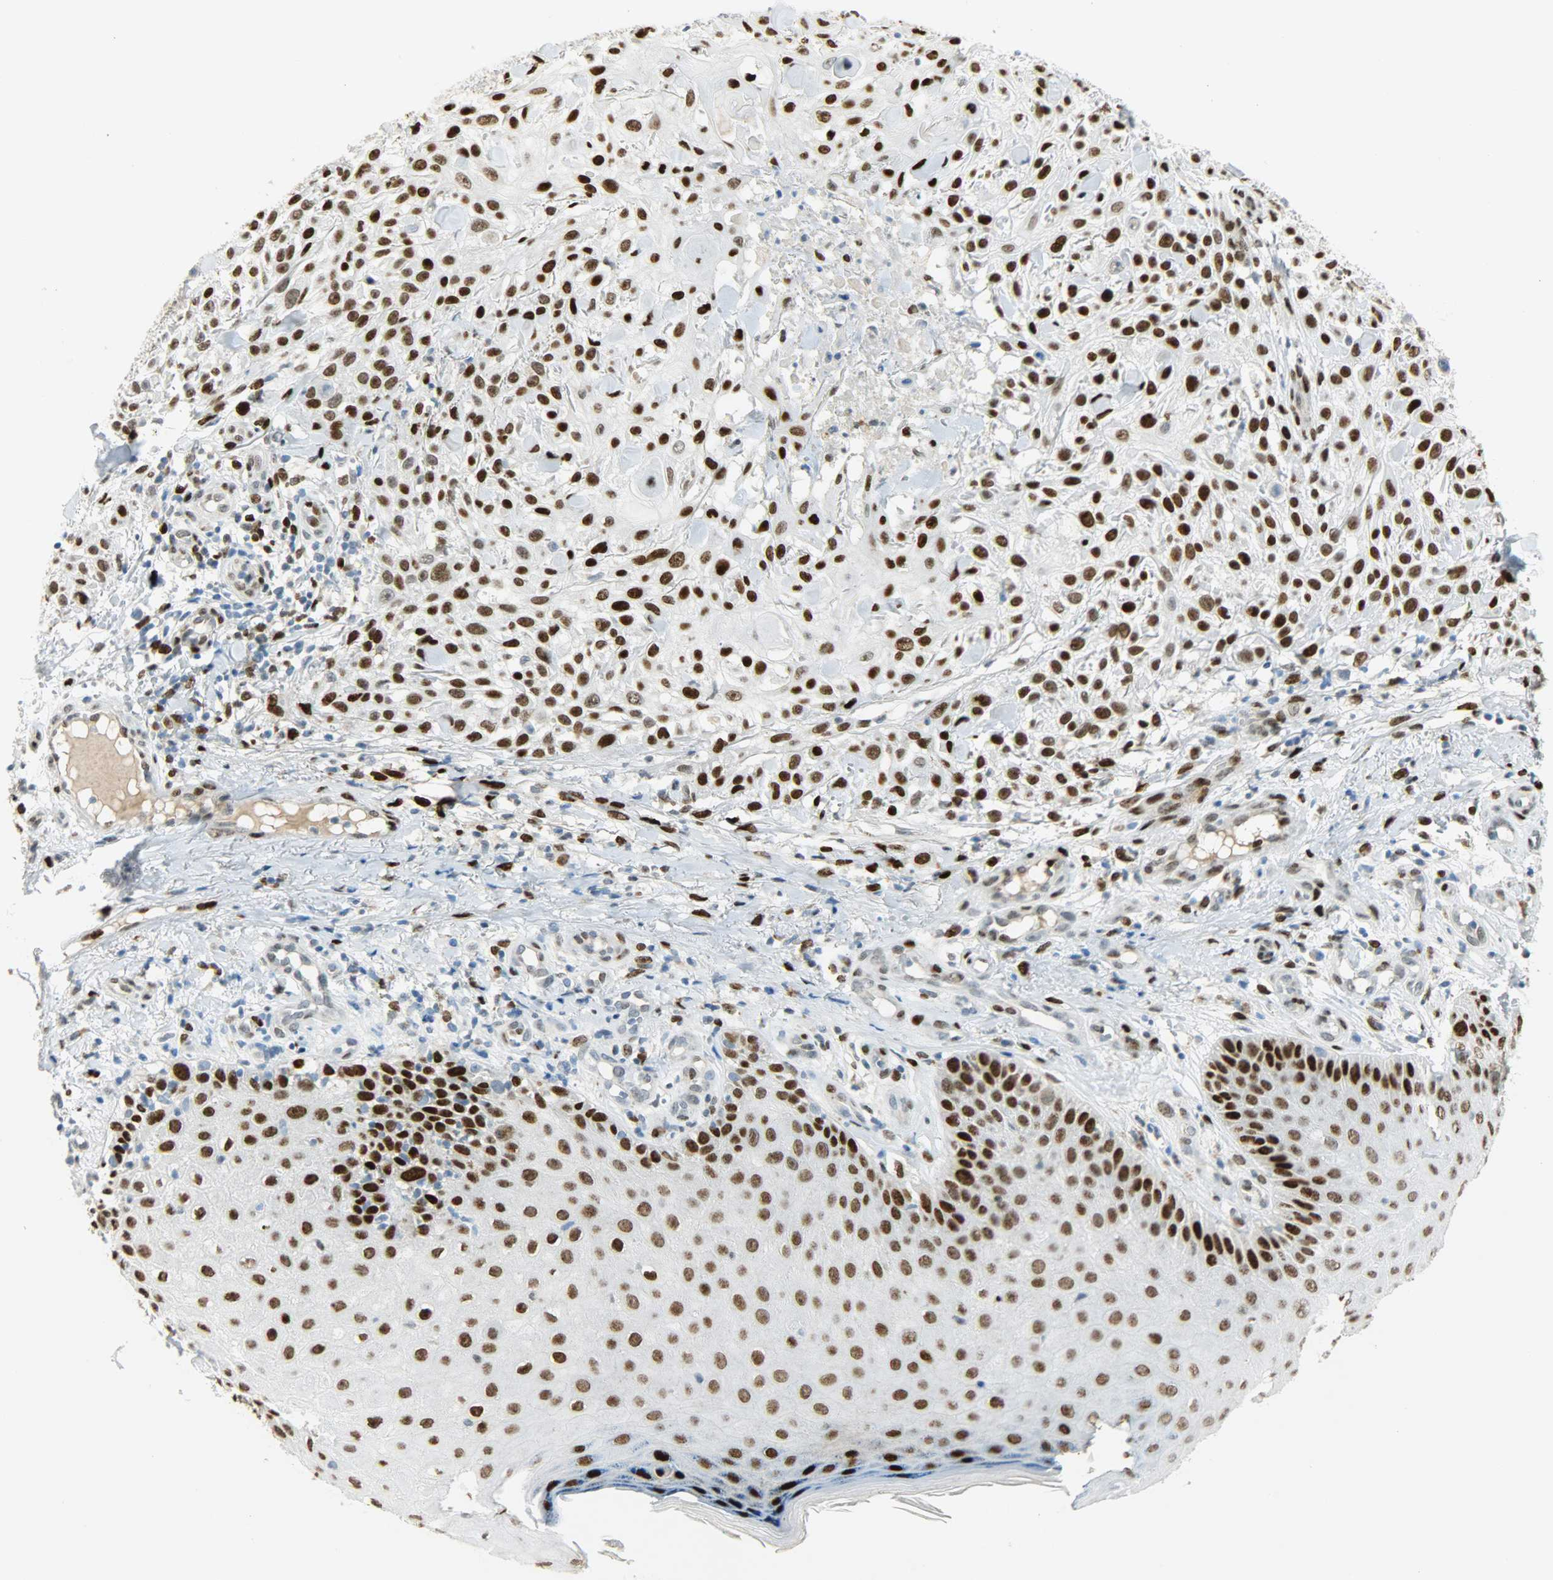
{"staining": {"intensity": "strong", "quantity": ">75%", "location": "nuclear"}, "tissue": "skin cancer", "cell_type": "Tumor cells", "image_type": "cancer", "snomed": [{"axis": "morphology", "description": "Squamous cell carcinoma, NOS"}, {"axis": "topography", "description": "Skin"}], "caption": "A brown stain highlights strong nuclear expression of a protein in human skin cancer (squamous cell carcinoma) tumor cells.", "gene": "JUNB", "patient": {"sex": "female", "age": 42}}